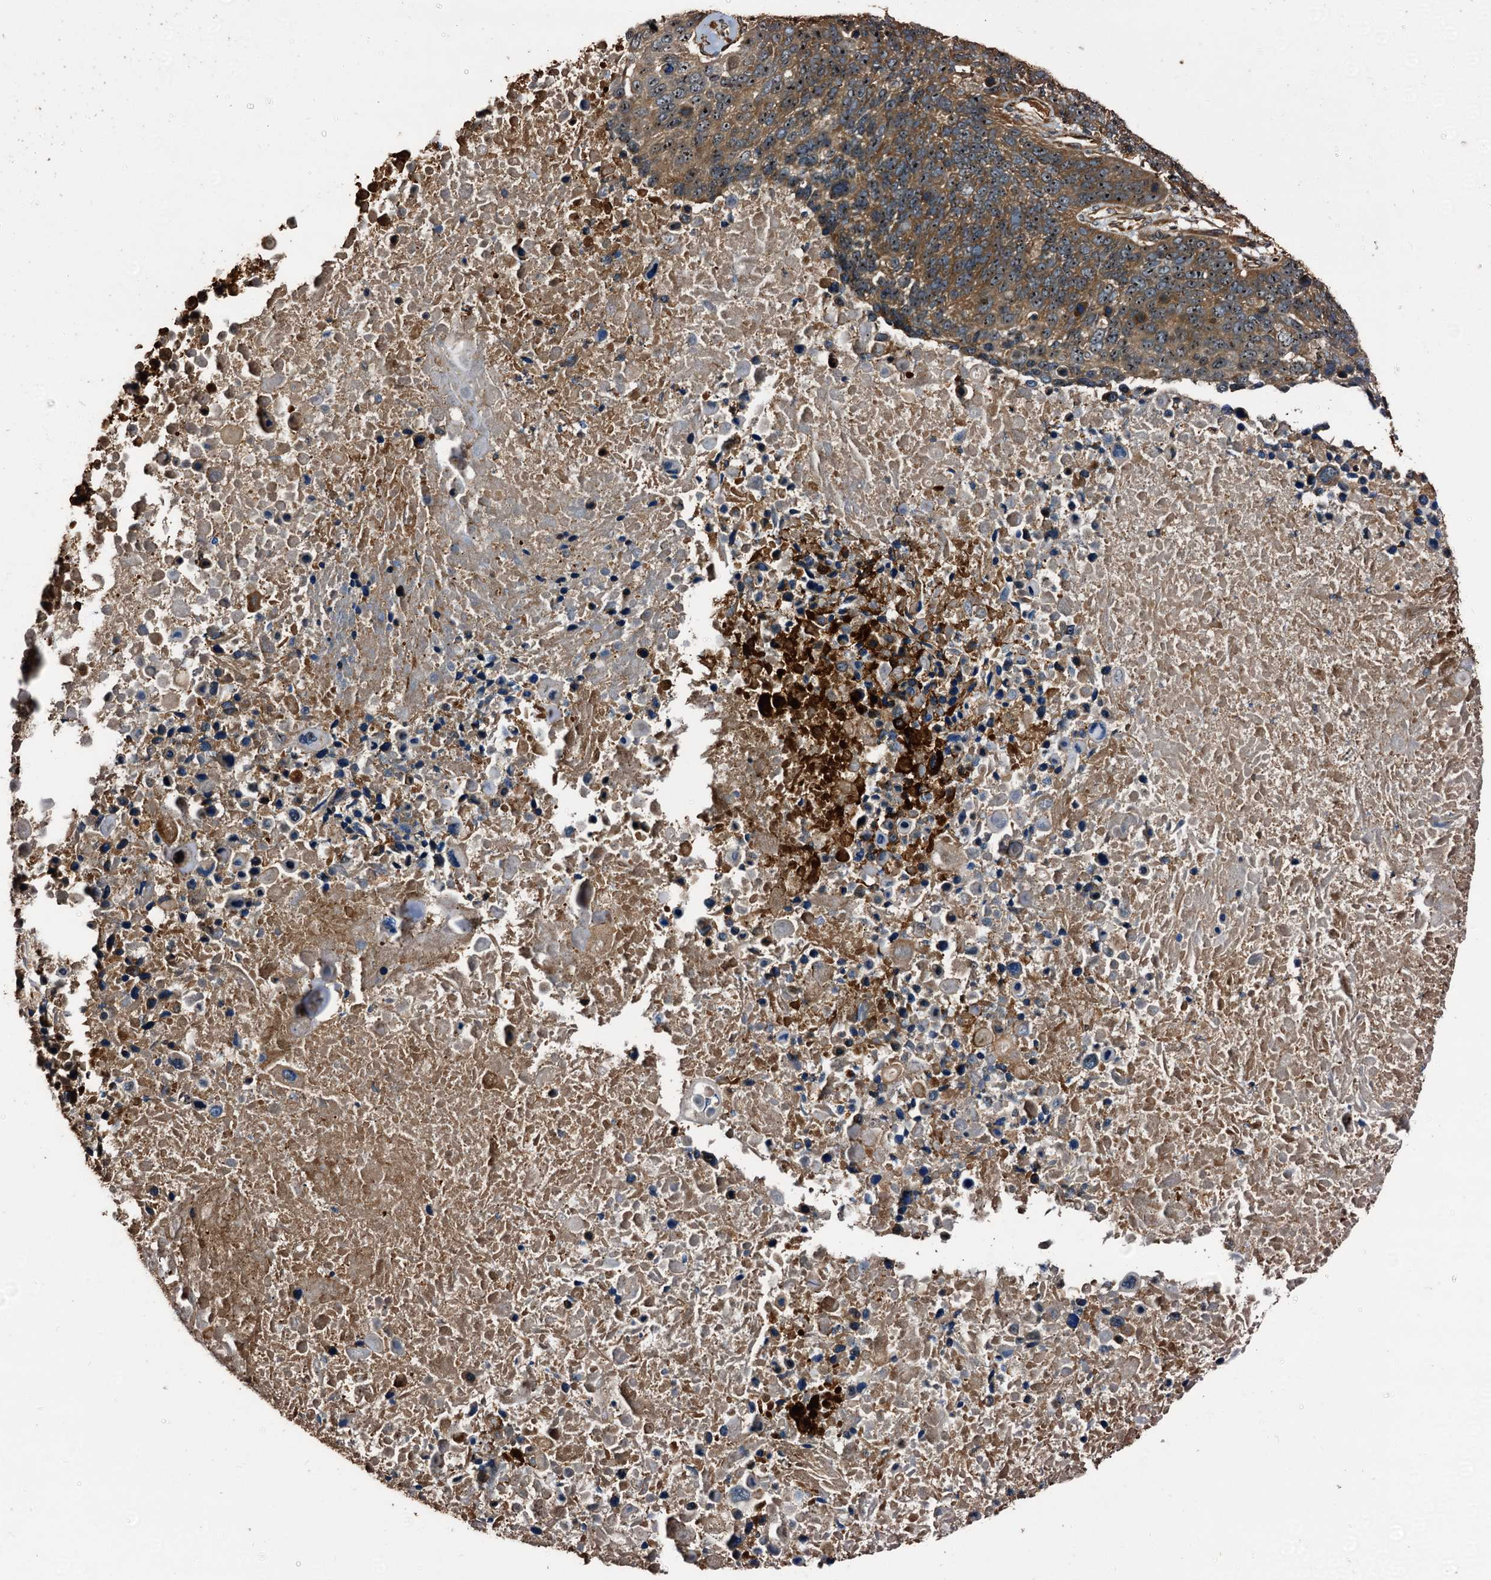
{"staining": {"intensity": "strong", "quantity": ">75%", "location": "cytoplasmic/membranous,nuclear"}, "tissue": "lung cancer", "cell_type": "Tumor cells", "image_type": "cancer", "snomed": [{"axis": "morphology", "description": "Normal tissue, NOS"}, {"axis": "morphology", "description": "Squamous cell carcinoma, NOS"}, {"axis": "topography", "description": "Lymph node"}, {"axis": "topography", "description": "Lung"}], "caption": "Lung squamous cell carcinoma was stained to show a protein in brown. There is high levels of strong cytoplasmic/membranous and nuclear positivity in approximately >75% of tumor cells. The protein of interest is stained brown, and the nuclei are stained in blue (DAB IHC with brightfield microscopy, high magnification).", "gene": "PEX5", "patient": {"sex": "male", "age": 66}}